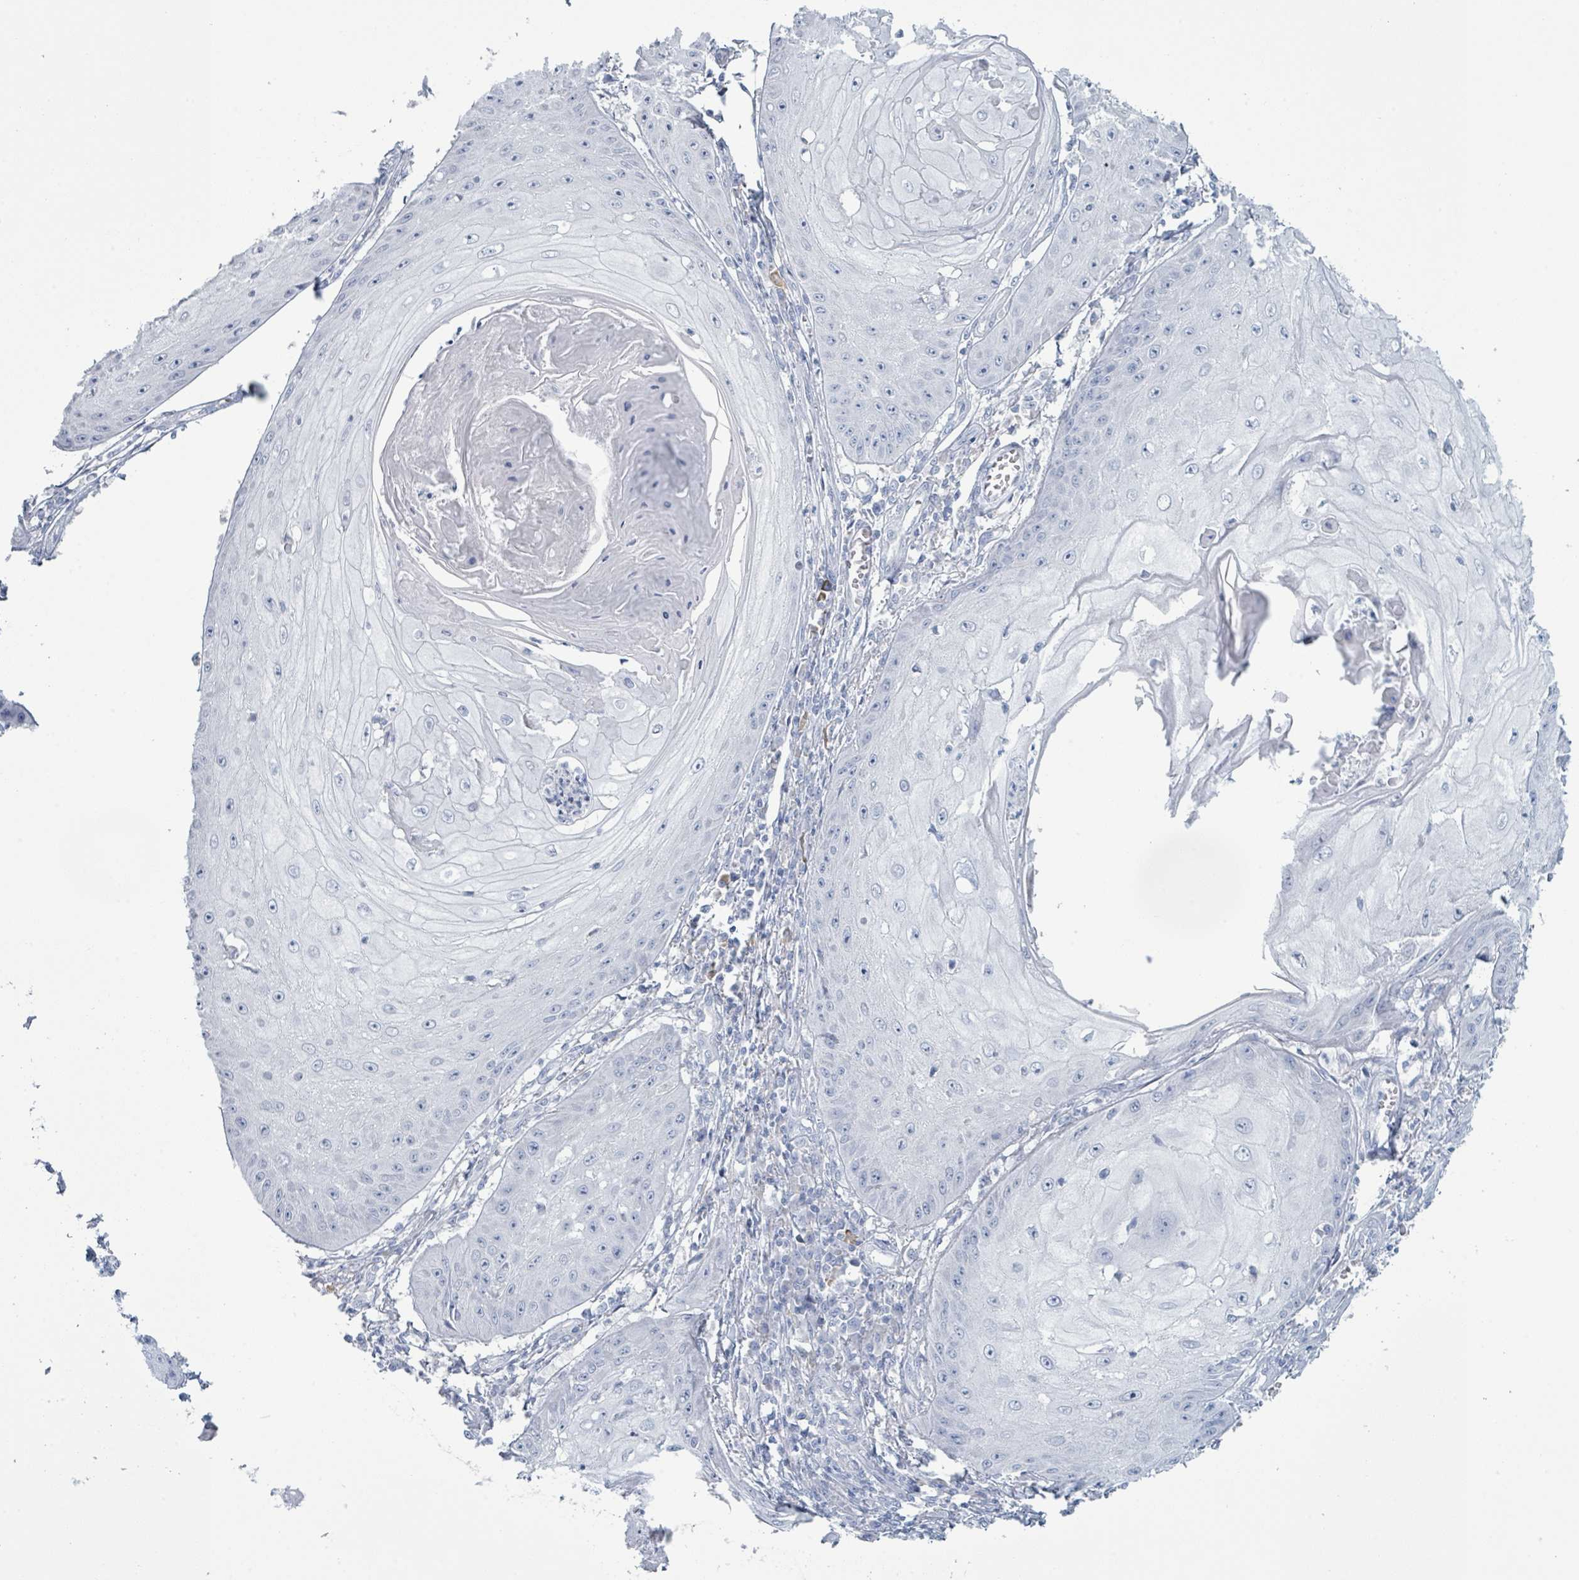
{"staining": {"intensity": "negative", "quantity": "none", "location": "none"}, "tissue": "skin cancer", "cell_type": "Tumor cells", "image_type": "cancer", "snomed": [{"axis": "morphology", "description": "Squamous cell carcinoma, NOS"}, {"axis": "topography", "description": "Skin"}], "caption": "Tumor cells show no significant expression in skin cancer.", "gene": "PGA3", "patient": {"sex": "male", "age": 70}}